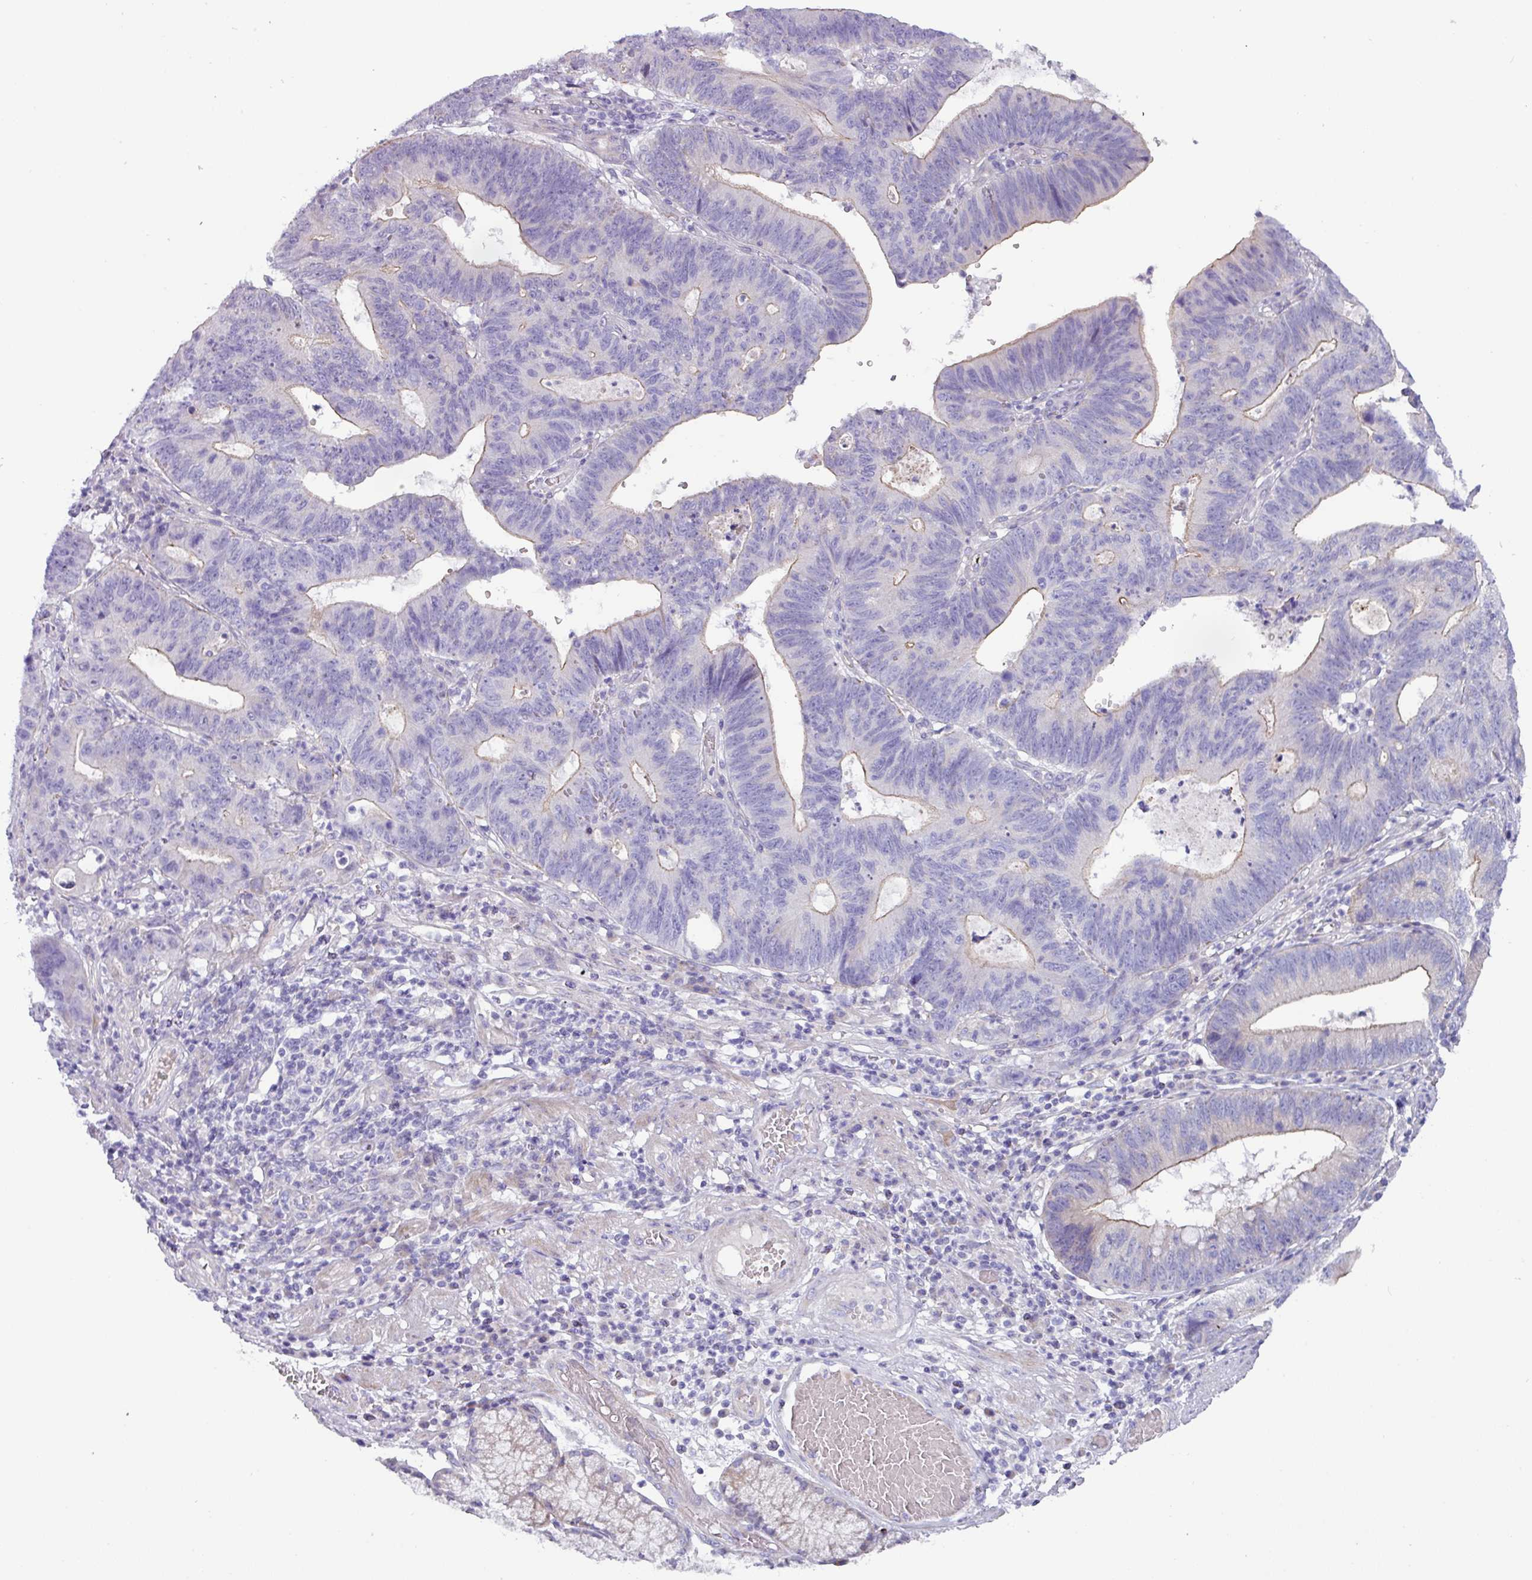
{"staining": {"intensity": "negative", "quantity": "none", "location": "none"}, "tissue": "stomach cancer", "cell_type": "Tumor cells", "image_type": "cancer", "snomed": [{"axis": "morphology", "description": "Adenocarcinoma, NOS"}, {"axis": "topography", "description": "Stomach"}], "caption": "Tumor cells are negative for protein expression in human adenocarcinoma (stomach).", "gene": "RGS16", "patient": {"sex": "male", "age": 59}}